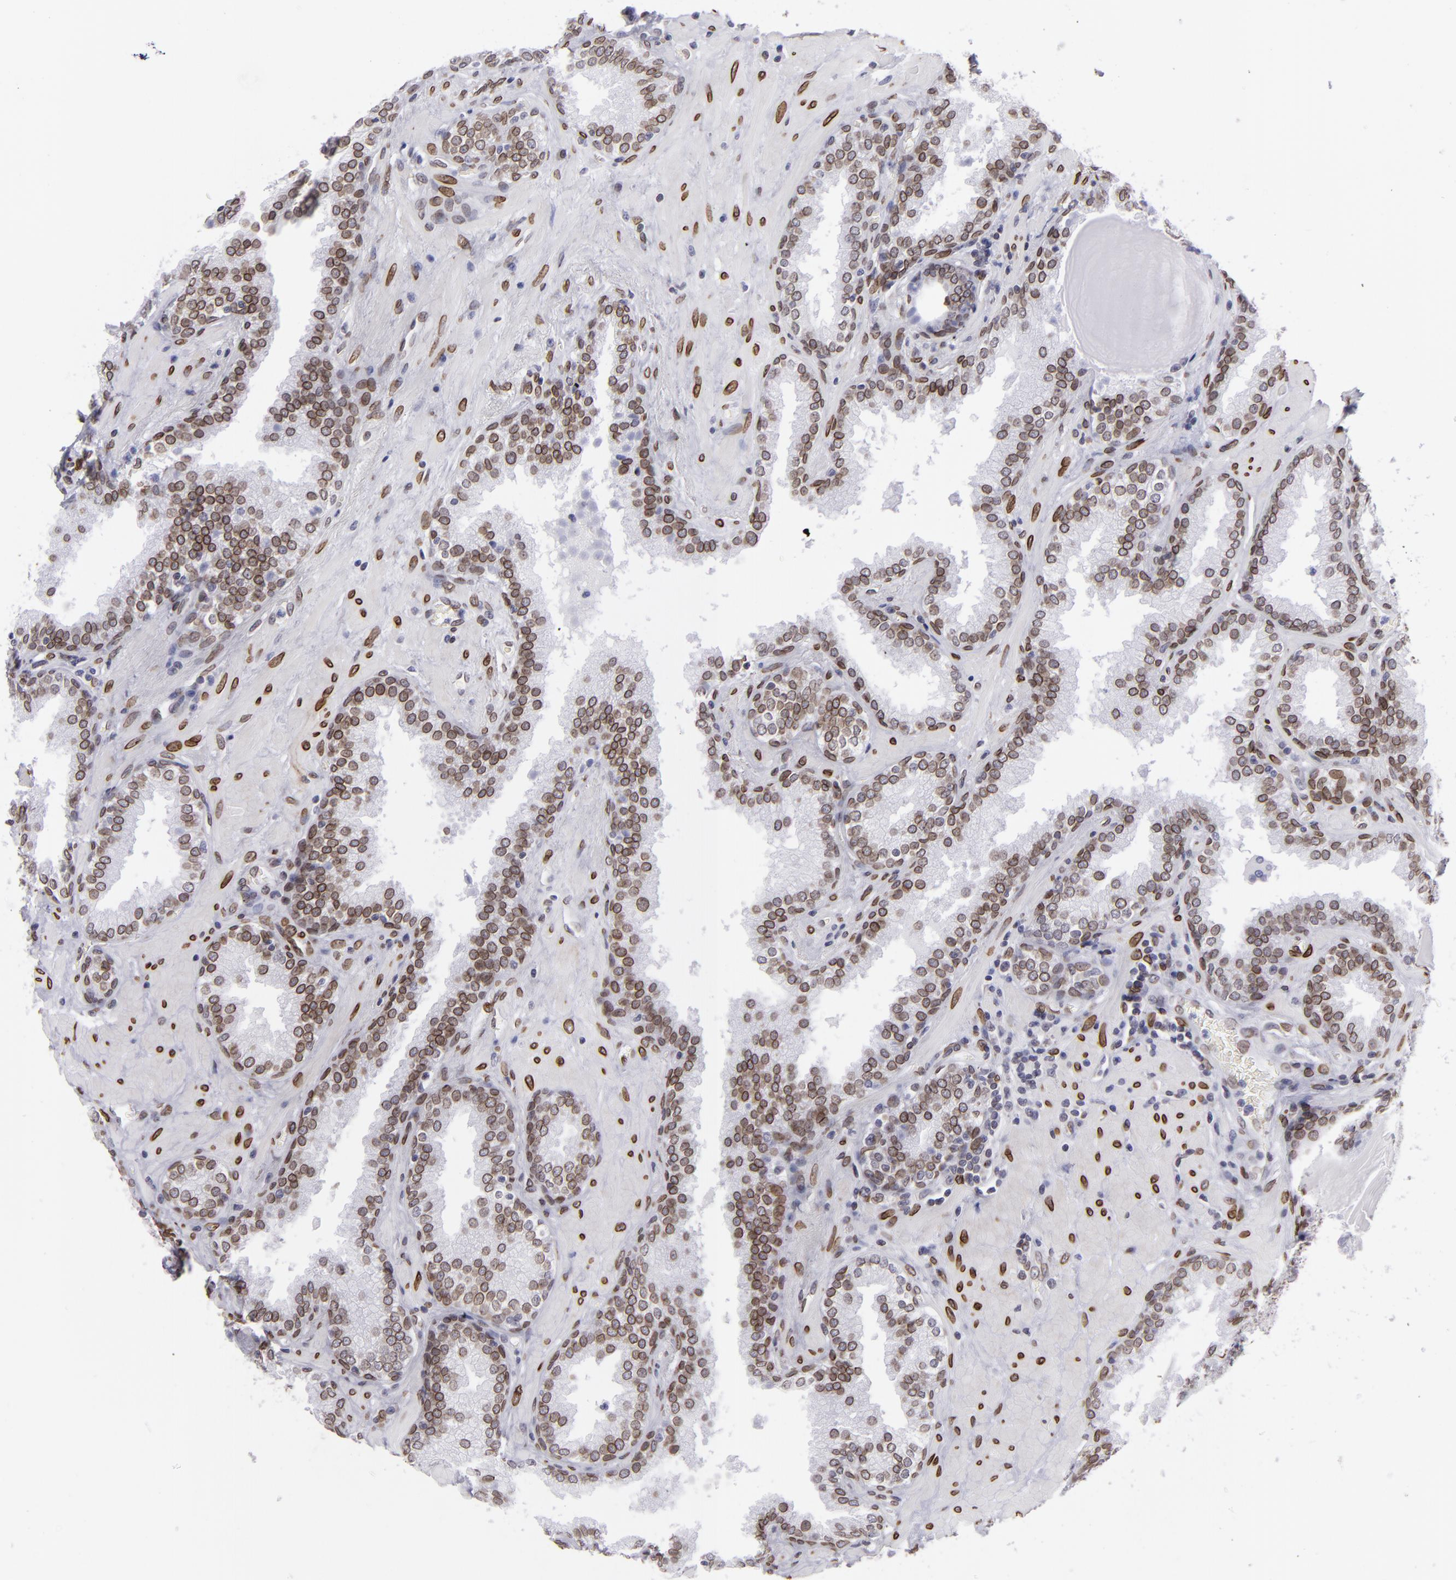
{"staining": {"intensity": "strong", "quantity": ">75%", "location": "nuclear"}, "tissue": "prostate", "cell_type": "Glandular cells", "image_type": "normal", "snomed": [{"axis": "morphology", "description": "Normal tissue, NOS"}, {"axis": "topography", "description": "Prostate"}], "caption": "Protein expression analysis of unremarkable prostate exhibits strong nuclear positivity in about >75% of glandular cells.", "gene": "EMD", "patient": {"sex": "male", "age": 51}}